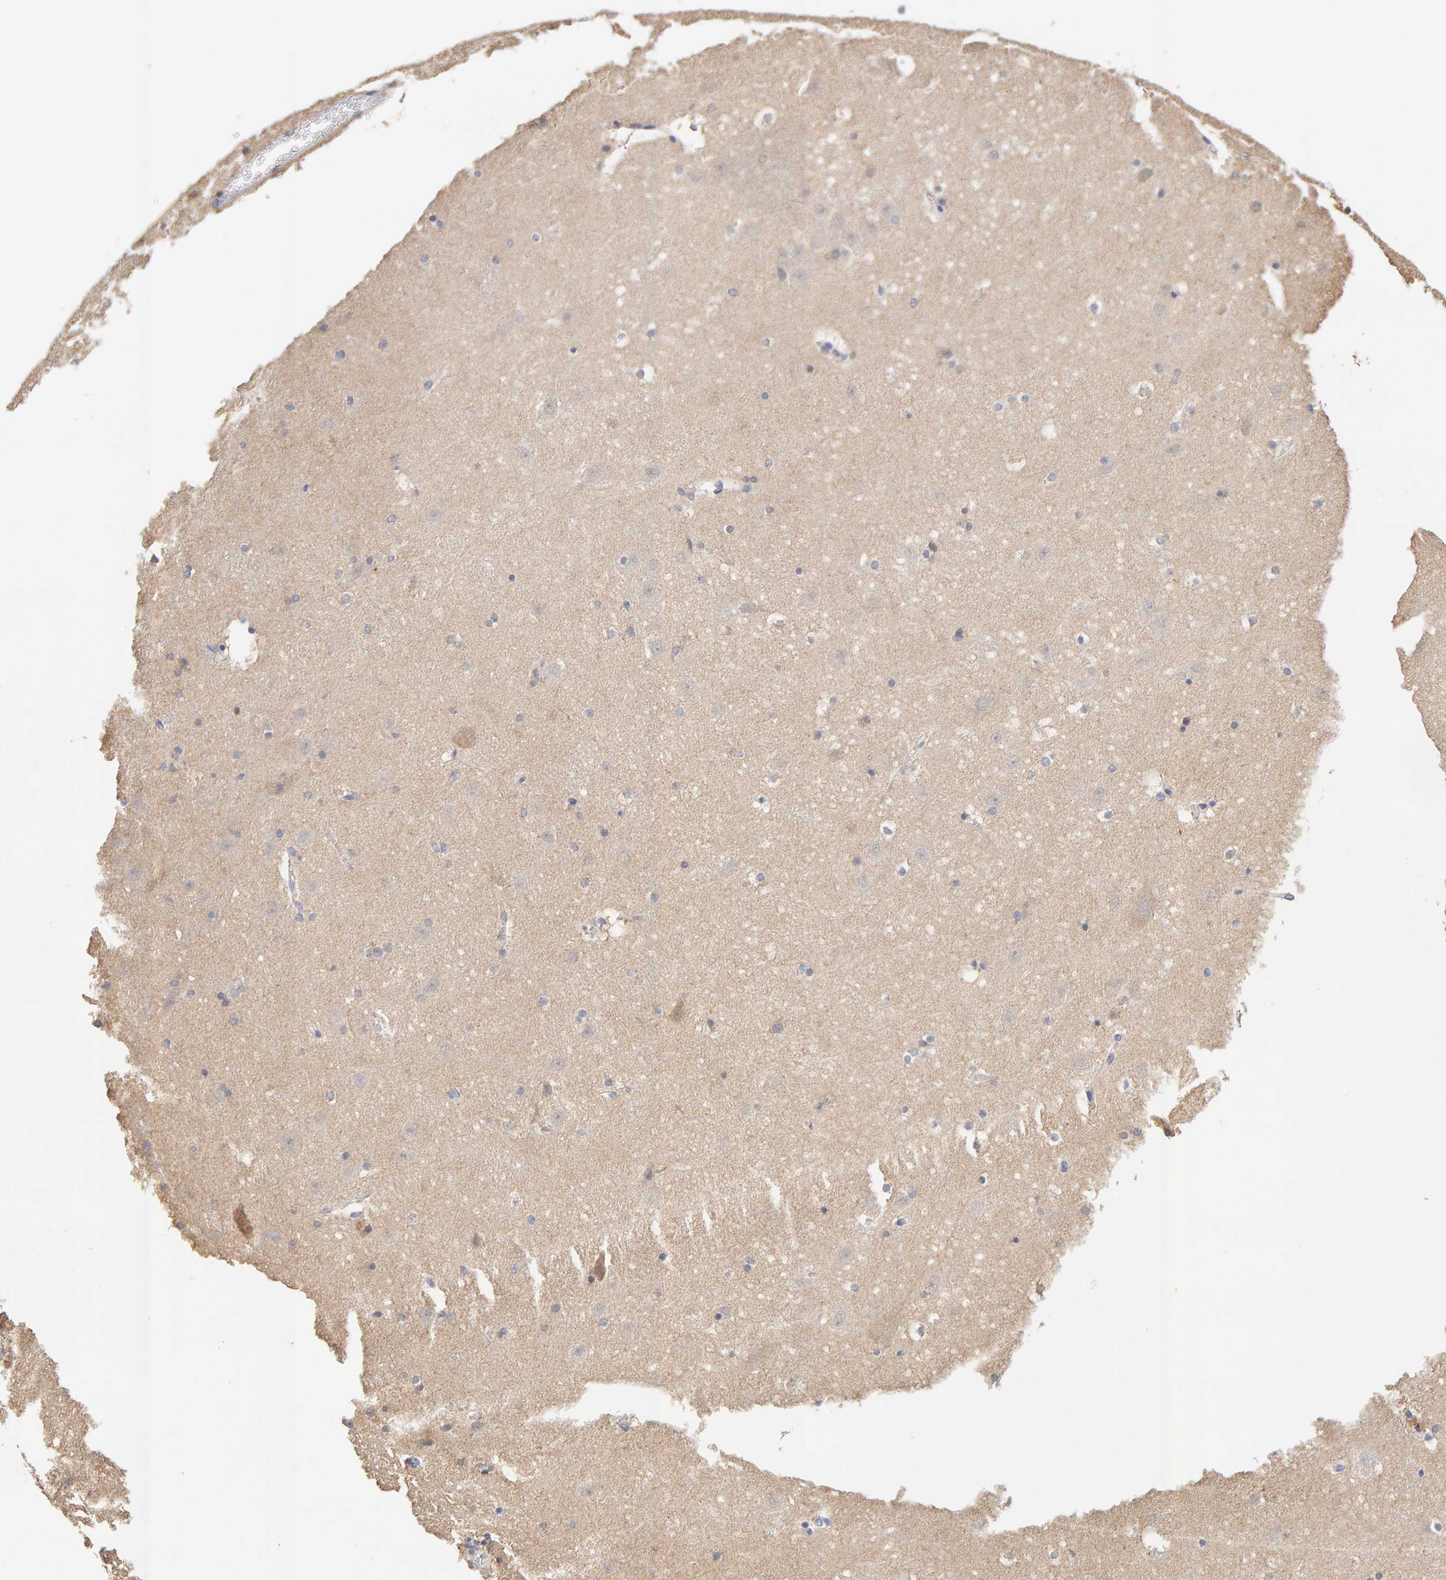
{"staining": {"intensity": "negative", "quantity": "none", "location": "none"}, "tissue": "hippocampus", "cell_type": "Glial cells", "image_type": "normal", "snomed": [{"axis": "morphology", "description": "Normal tissue, NOS"}, {"axis": "topography", "description": "Hippocampus"}], "caption": "The micrograph displays no significant expression in glial cells of hippocampus. (Immunohistochemistry (ihc), brightfield microscopy, high magnification).", "gene": "SGPL1", "patient": {"sex": "male", "age": 45}}